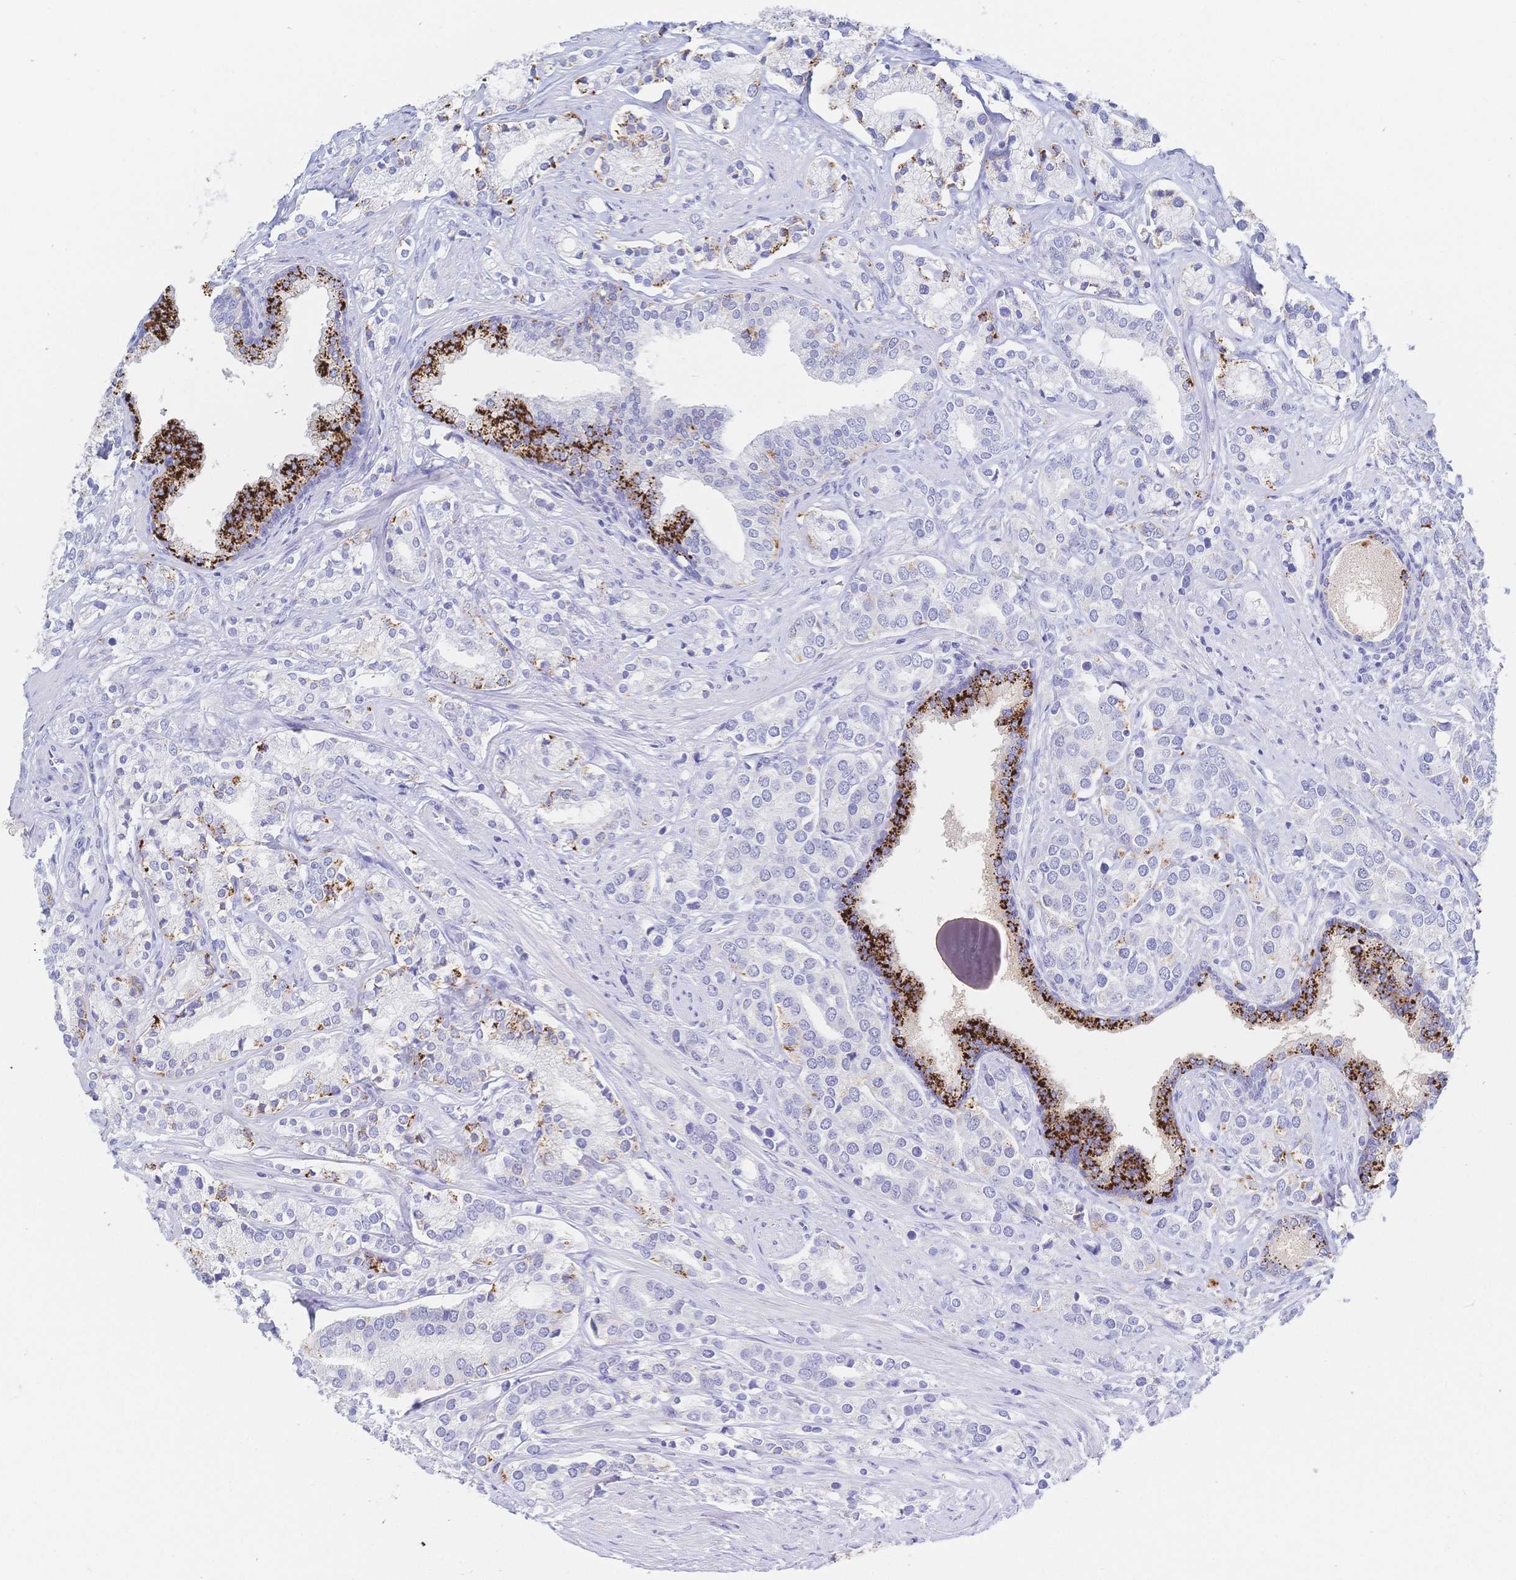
{"staining": {"intensity": "moderate", "quantity": "<25%", "location": "cytoplasmic/membranous"}, "tissue": "prostate cancer", "cell_type": "Tumor cells", "image_type": "cancer", "snomed": [{"axis": "morphology", "description": "Adenocarcinoma, High grade"}, {"axis": "topography", "description": "Prostate"}], "caption": "Protein expression analysis of human adenocarcinoma (high-grade) (prostate) reveals moderate cytoplasmic/membranous staining in approximately <25% of tumor cells.", "gene": "RRM1", "patient": {"sex": "male", "age": 58}}